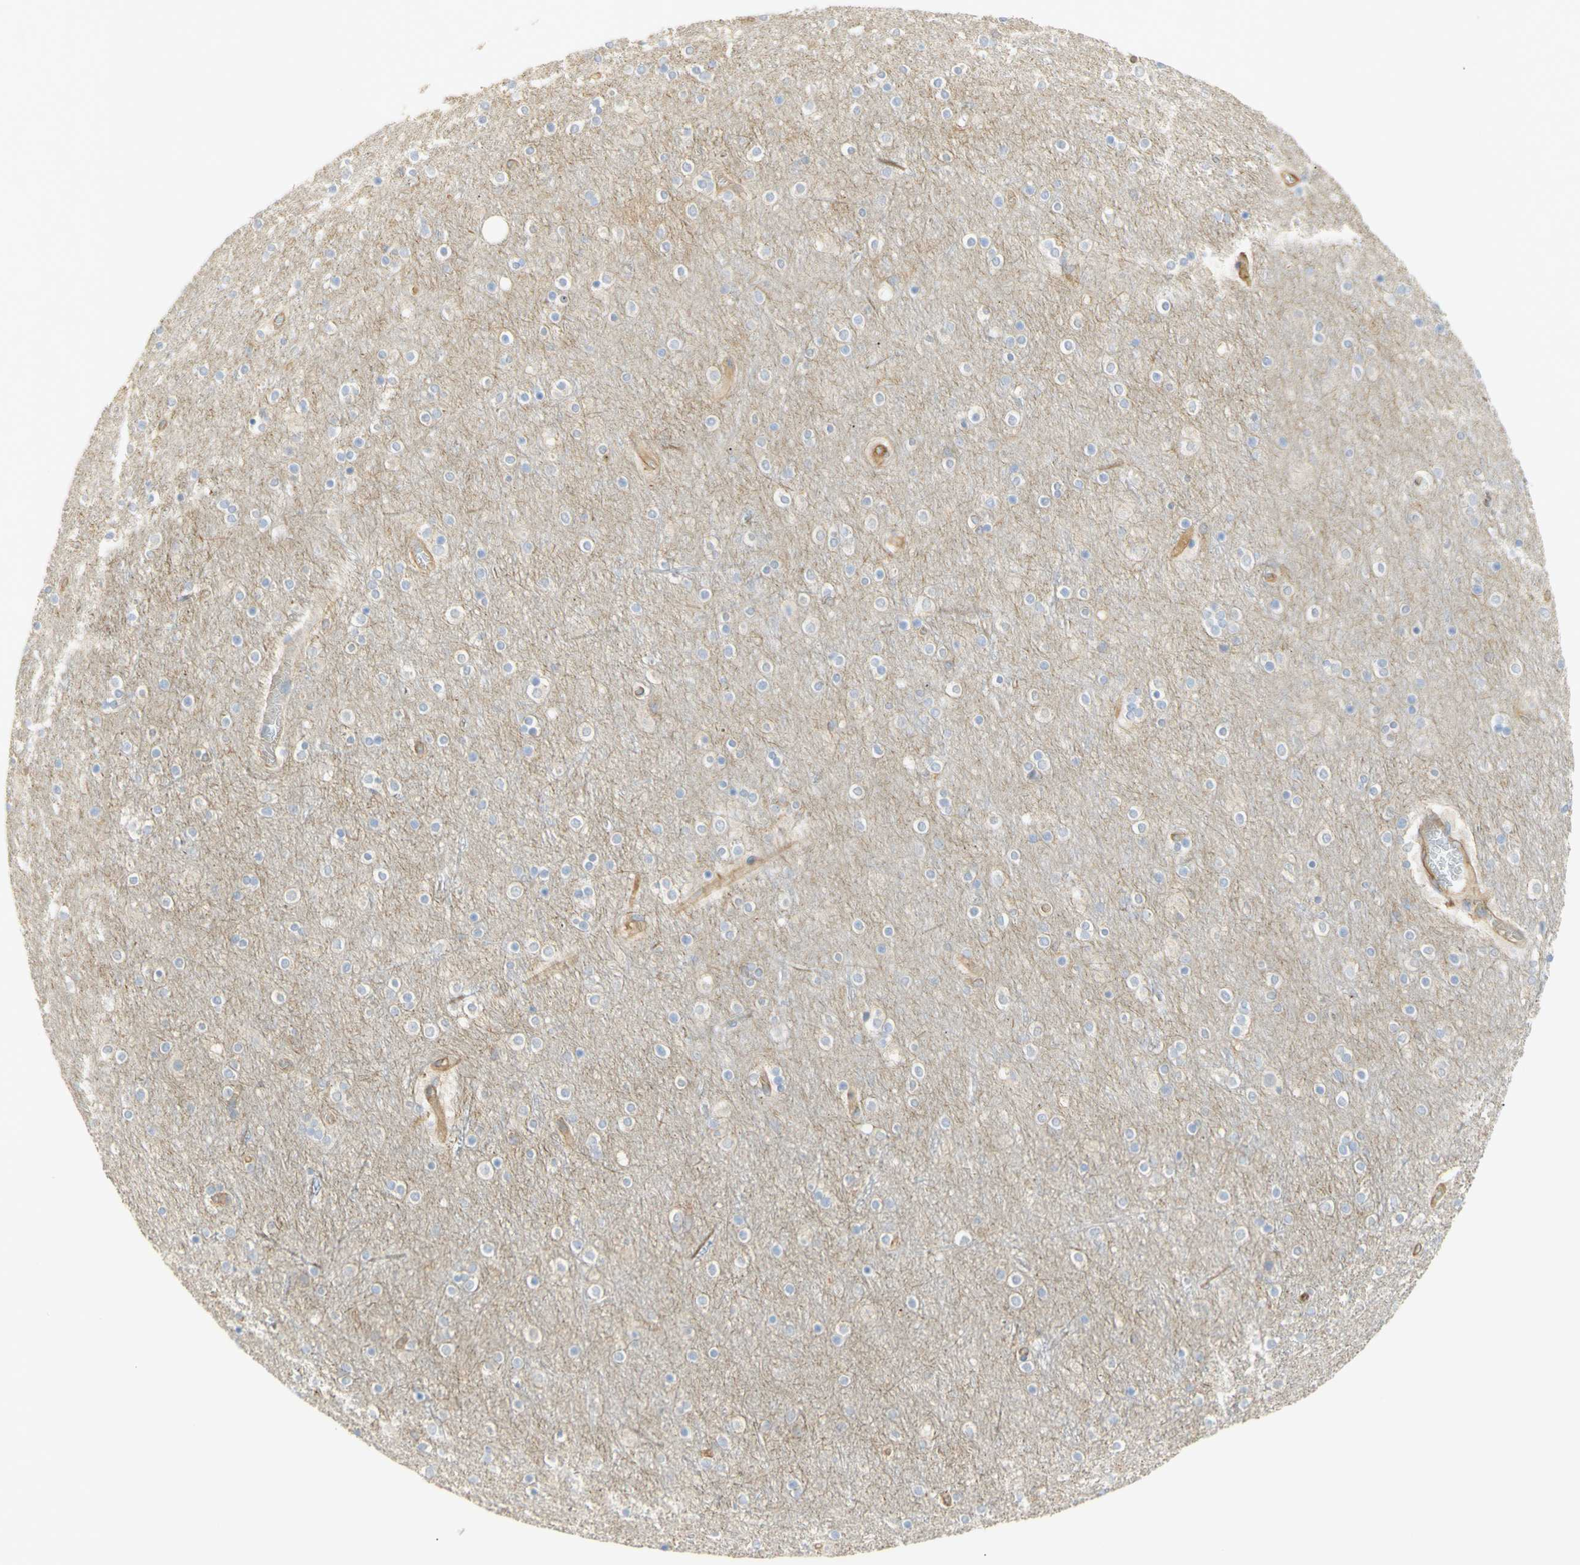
{"staining": {"intensity": "weak", "quantity": "25%-75%", "location": "cytoplasmic/membranous"}, "tissue": "cerebral cortex", "cell_type": "Endothelial cells", "image_type": "normal", "snomed": [{"axis": "morphology", "description": "Normal tissue, NOS"}, {"axis": "topography", "description": "Cerebral cortex"}], "caption": "DAB (3,3'-diaminobenzidine) immunohistochemical staining of unremarkable human cerebral cortex displays weak cytoplasmic/membranous protein positivity in approximately 25%-75% of endothelial cells. The staining is performed using DAB brown chromogen to label protein expression. The nuclei are counter-stained blue using hematoxylin.", "gene": "KCNE4", "patient": {"sex": "female", "age": 54}}